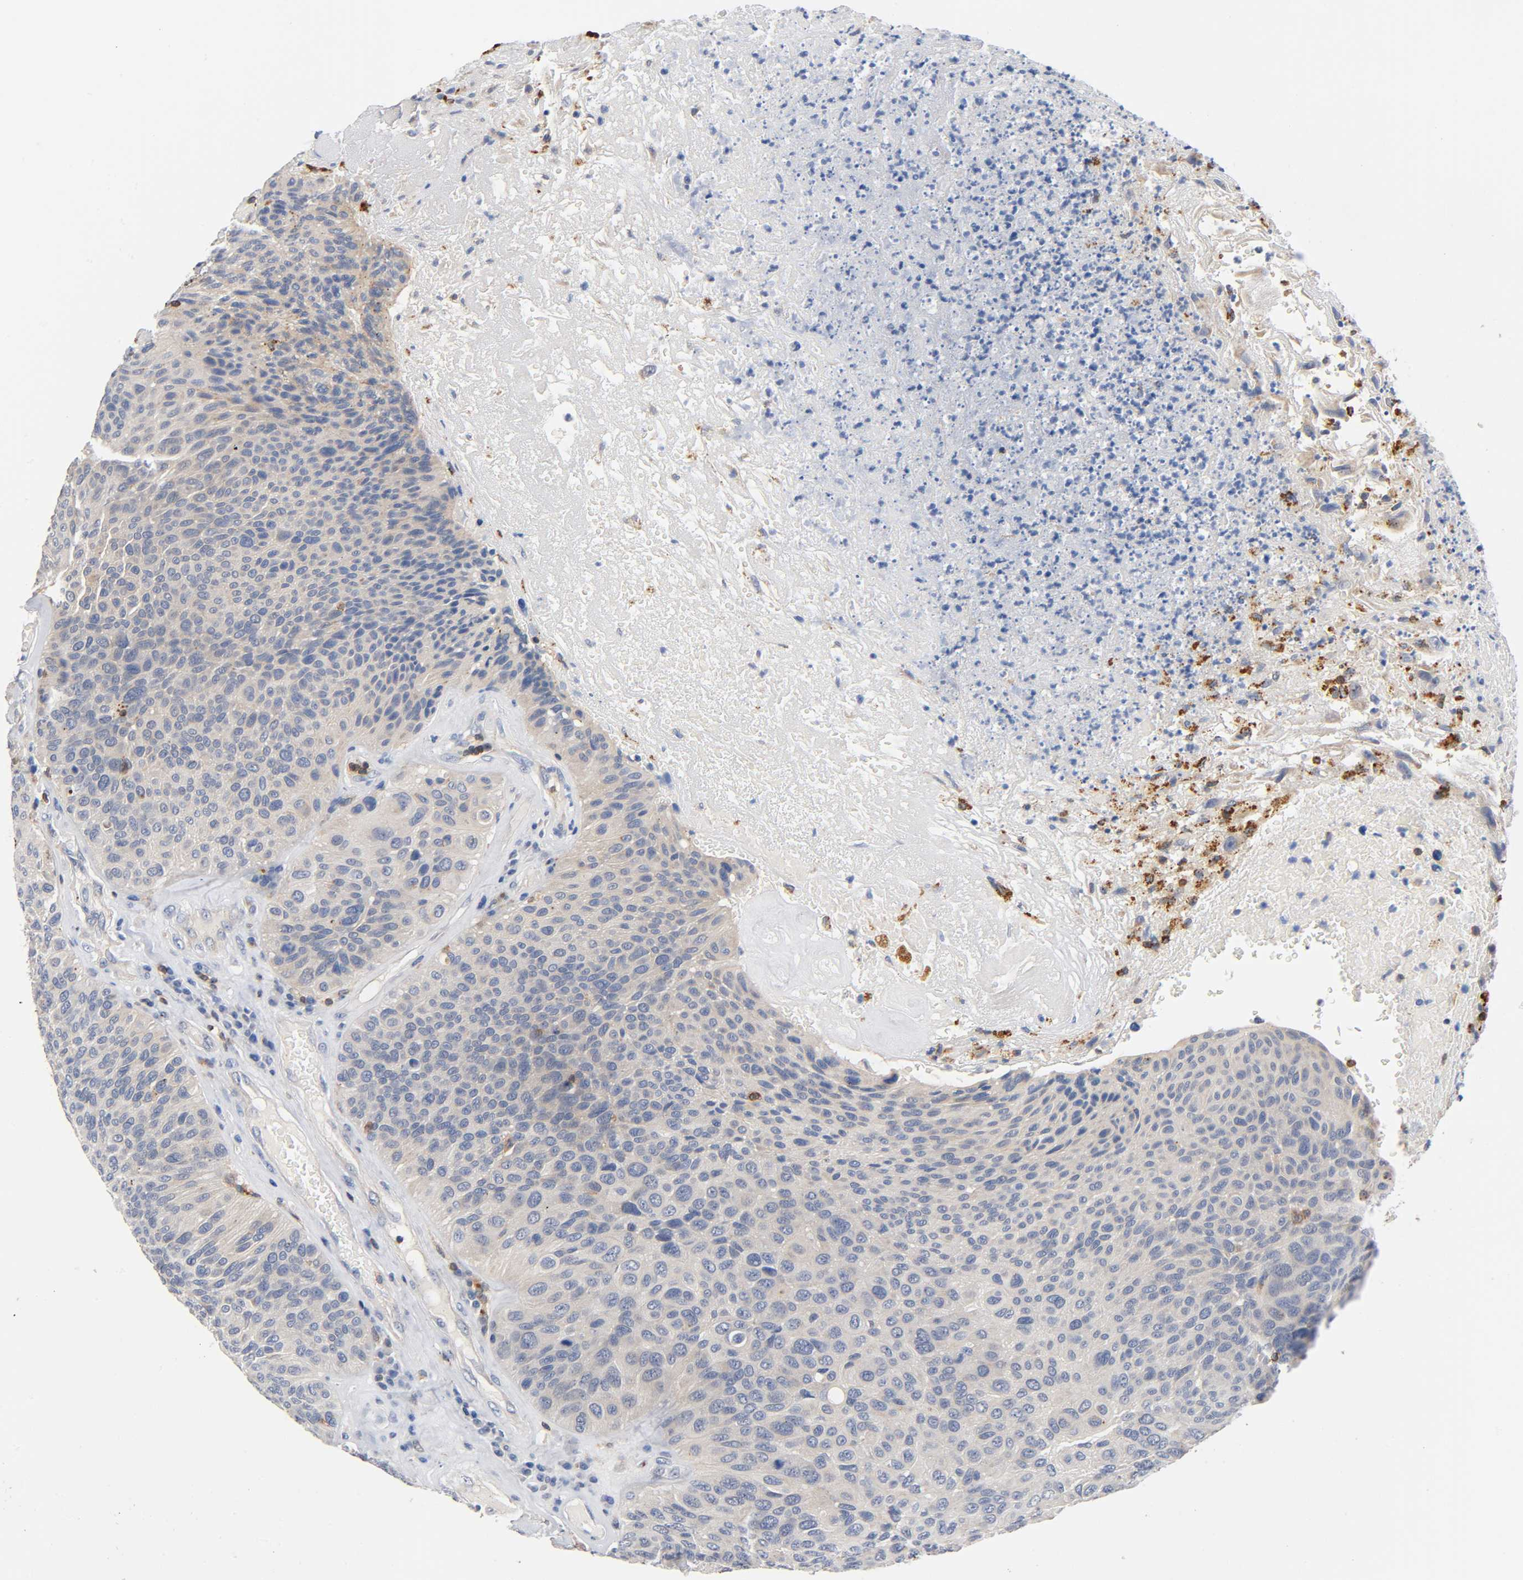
{"staining": {"intensity": "weak", "quantity": "25%-75%", "location": "cytoplasmic/membranous"}, "tissue": "urothelial cancer", "cell_type": "Tumor cells", "image_type": "cancer", "snomed": [{"axis": "morphology", "description": "Urothelial carcinoma, High grade"}, {"axis": "topography", "description": "Urinary bladder"}], "caption": "Protein expression analysis of high-grade urothelial carcinoma displays weak cytoplasmic/membranous staining in about 25%-75% of tumor cells.", "gene": "UCKL1", "patient": {"sex": "male", "age": 66}}